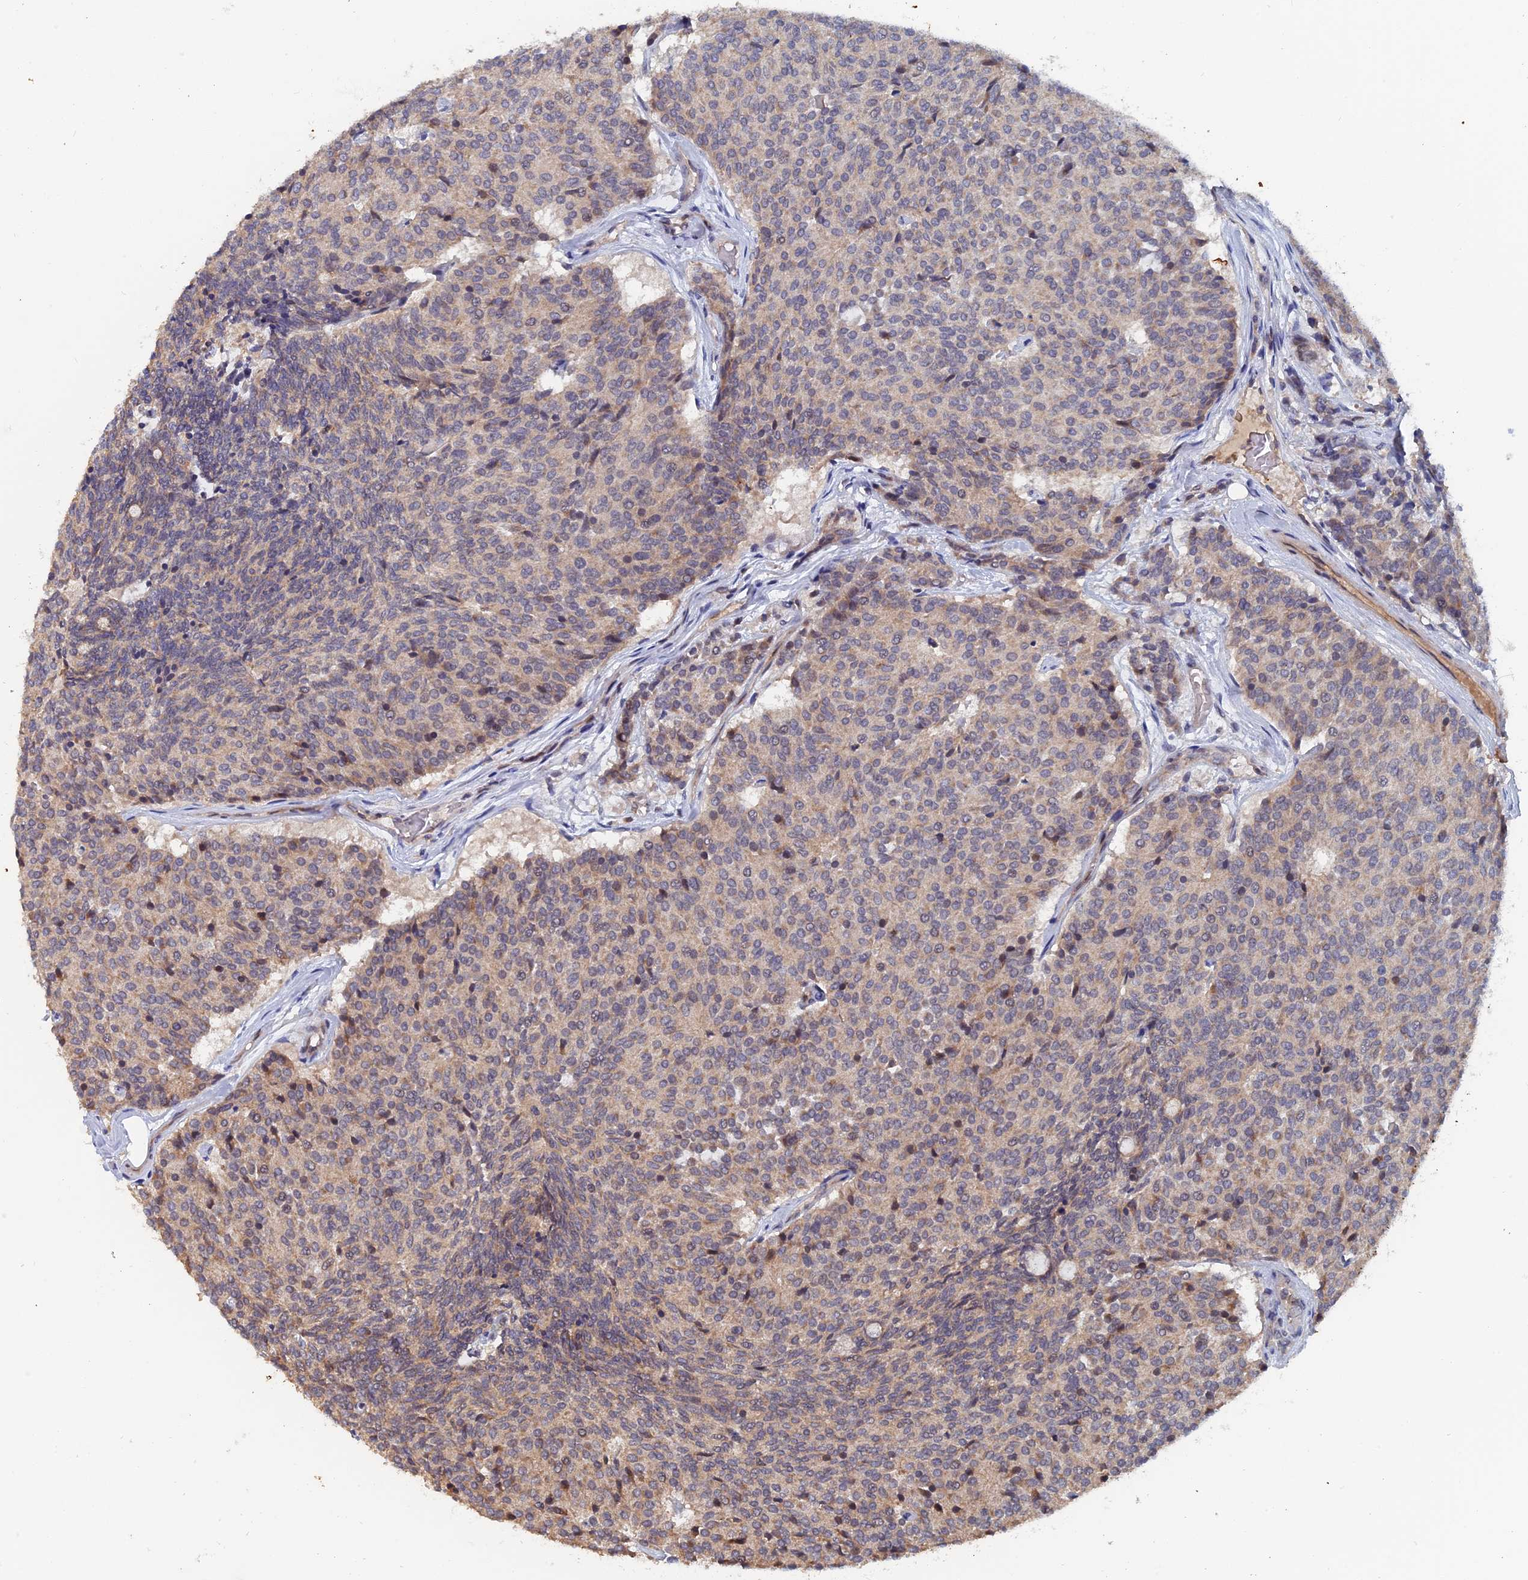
{"staining": {"intensity": "weak", "quantity": "<25%", "location": "cytoplasmic/membranous"}, "tissue": "carcinoid", "cell_type": "Tumor cells", "image_type": "cancer", "snomed": [{"axis": "morphology", "description": "Carcinoid, malignant, NOS"}, {"axis": "topography", "description": "Pancreas"}], "caption": "Immunohistochemical staining of human carcinoid shows no significant staining in tumor cells.", "gene": "SLC33A1", "patient": {"sex": "female", "age": 54}}